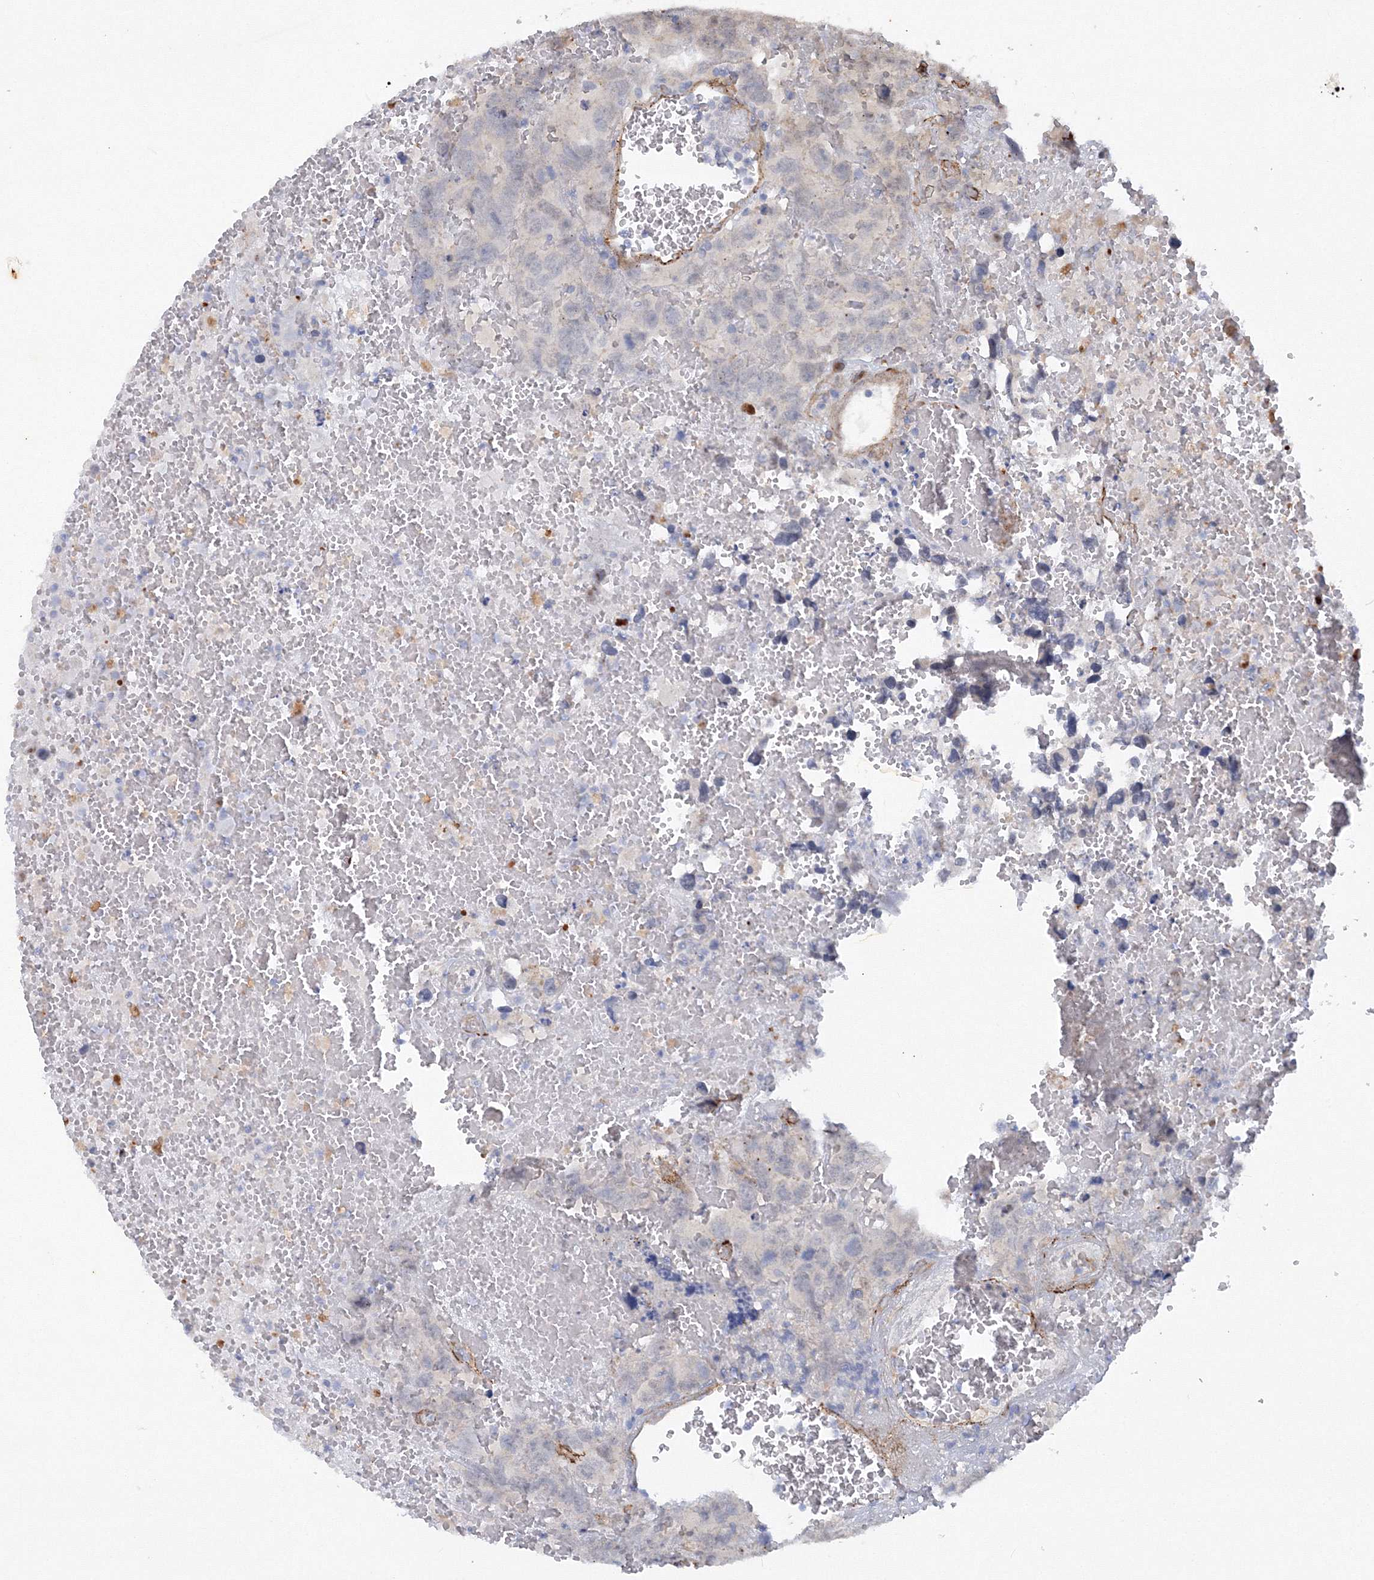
{"staining": {"intensity": "negative", "quantity": "none", "location": "none"}, "tissue": "testis cancer", "cell_type": "Tumor cells", "image_type": "cancer", "snomed": [{"axis": "morphology", "description": "Carcinoma, Embryonal, NOS"}, {"axis": "topography", "description": "Testis"}], "caption": "IHC micrograph of testis cancer (embryonal carcinoma) stained for a protein (brown), which displays no positivity in tumor cells.", "gene": "TANC1", "patient": {"sex": "male", "age": 45}}